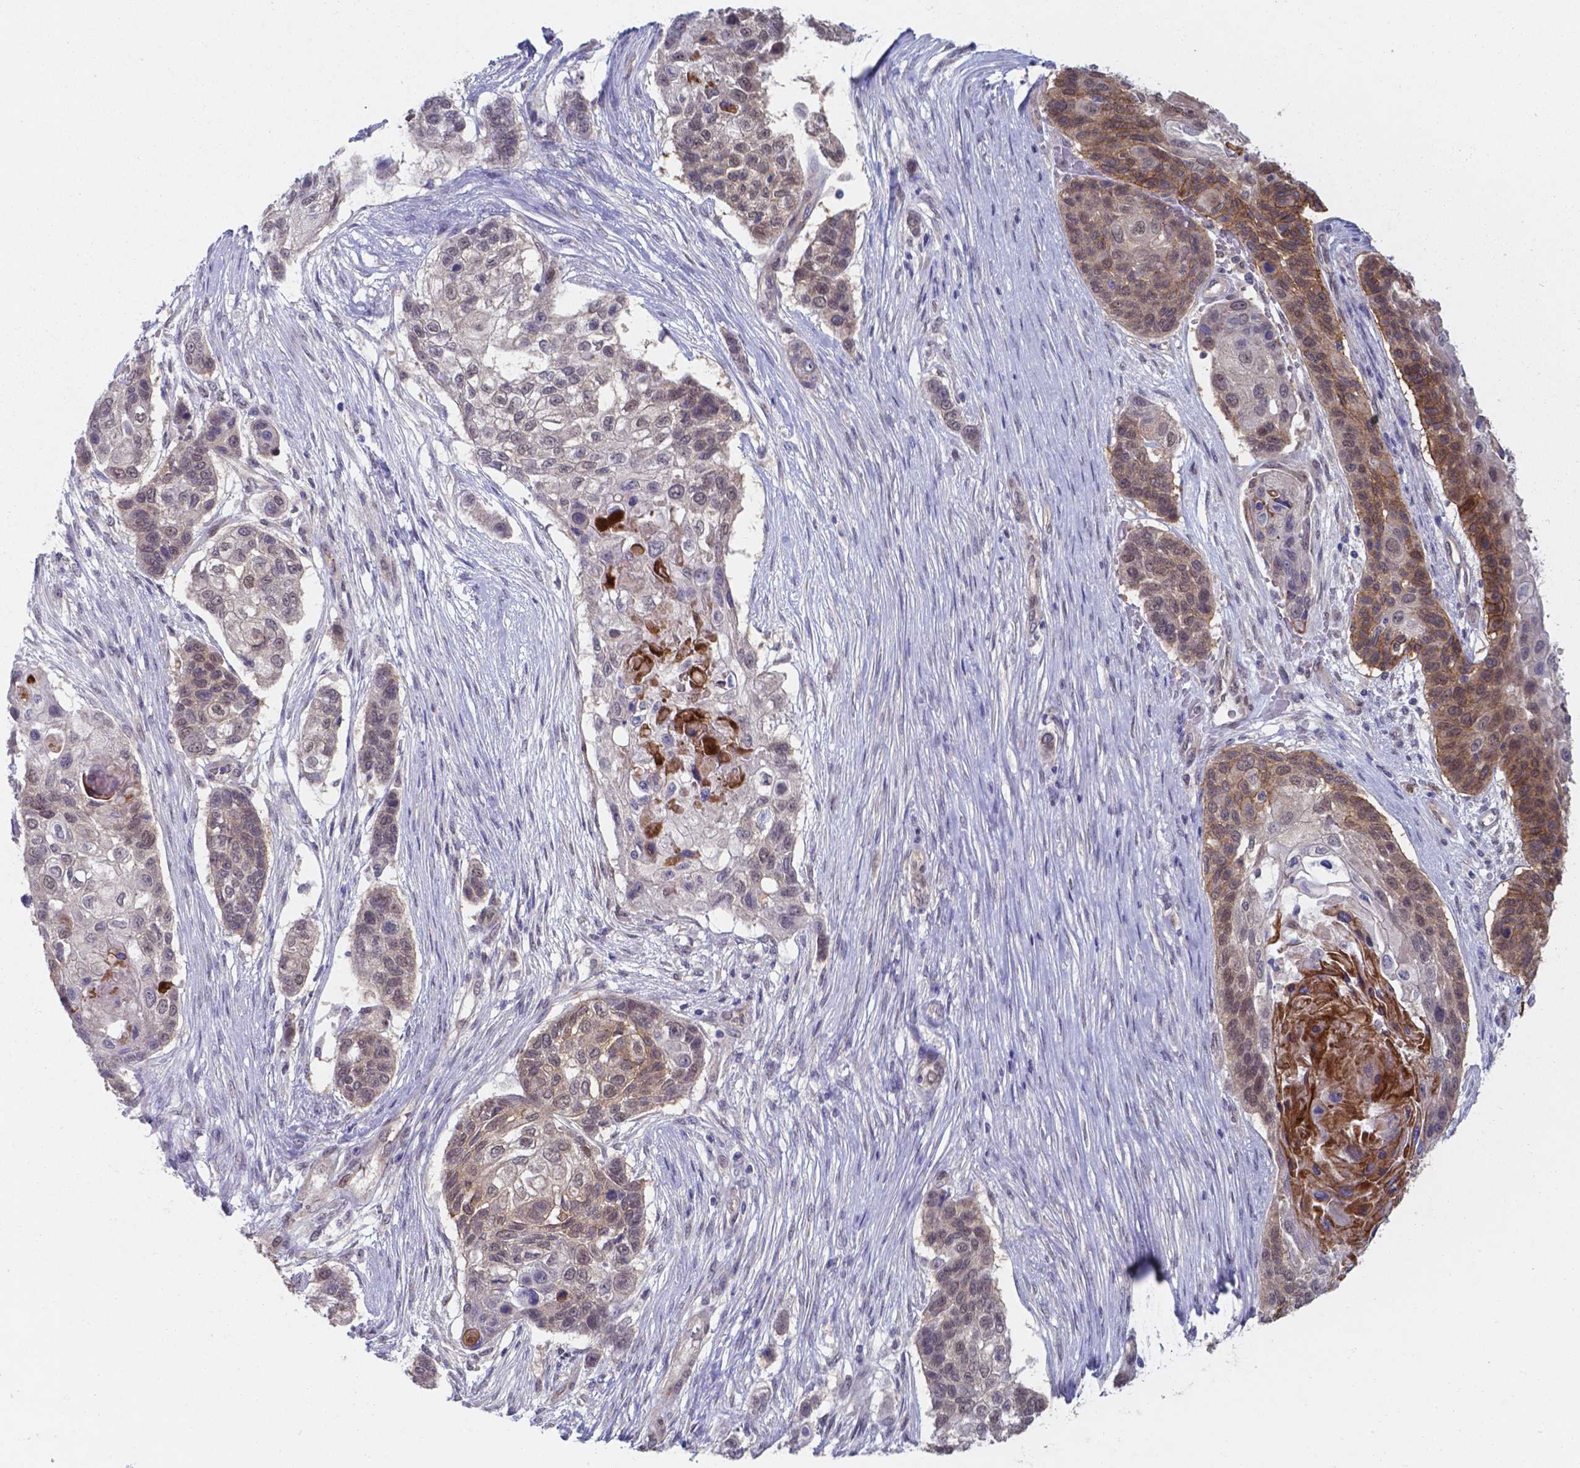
{"staining": {"intensity": "moderate", "quantity": "<25%", "location": "cytoplasmic/membranous"}, "tissue": "lung cancer", "cell_type": "Tumor cells", "image_type": "cancer", "snomed": [{"axis": "morphology", "description": "Squamous cell carcinoma, NOS"}, {"axis": "topography", "description": "Lung"}], "caption": "Tumor cells exhibit moderate cytoplasmic/membranous staining in about <25% of cells in squamous cell carcinoma (lung).", "gene": "UBE2E2", "patient": {"sex": "male", "age": 69}}